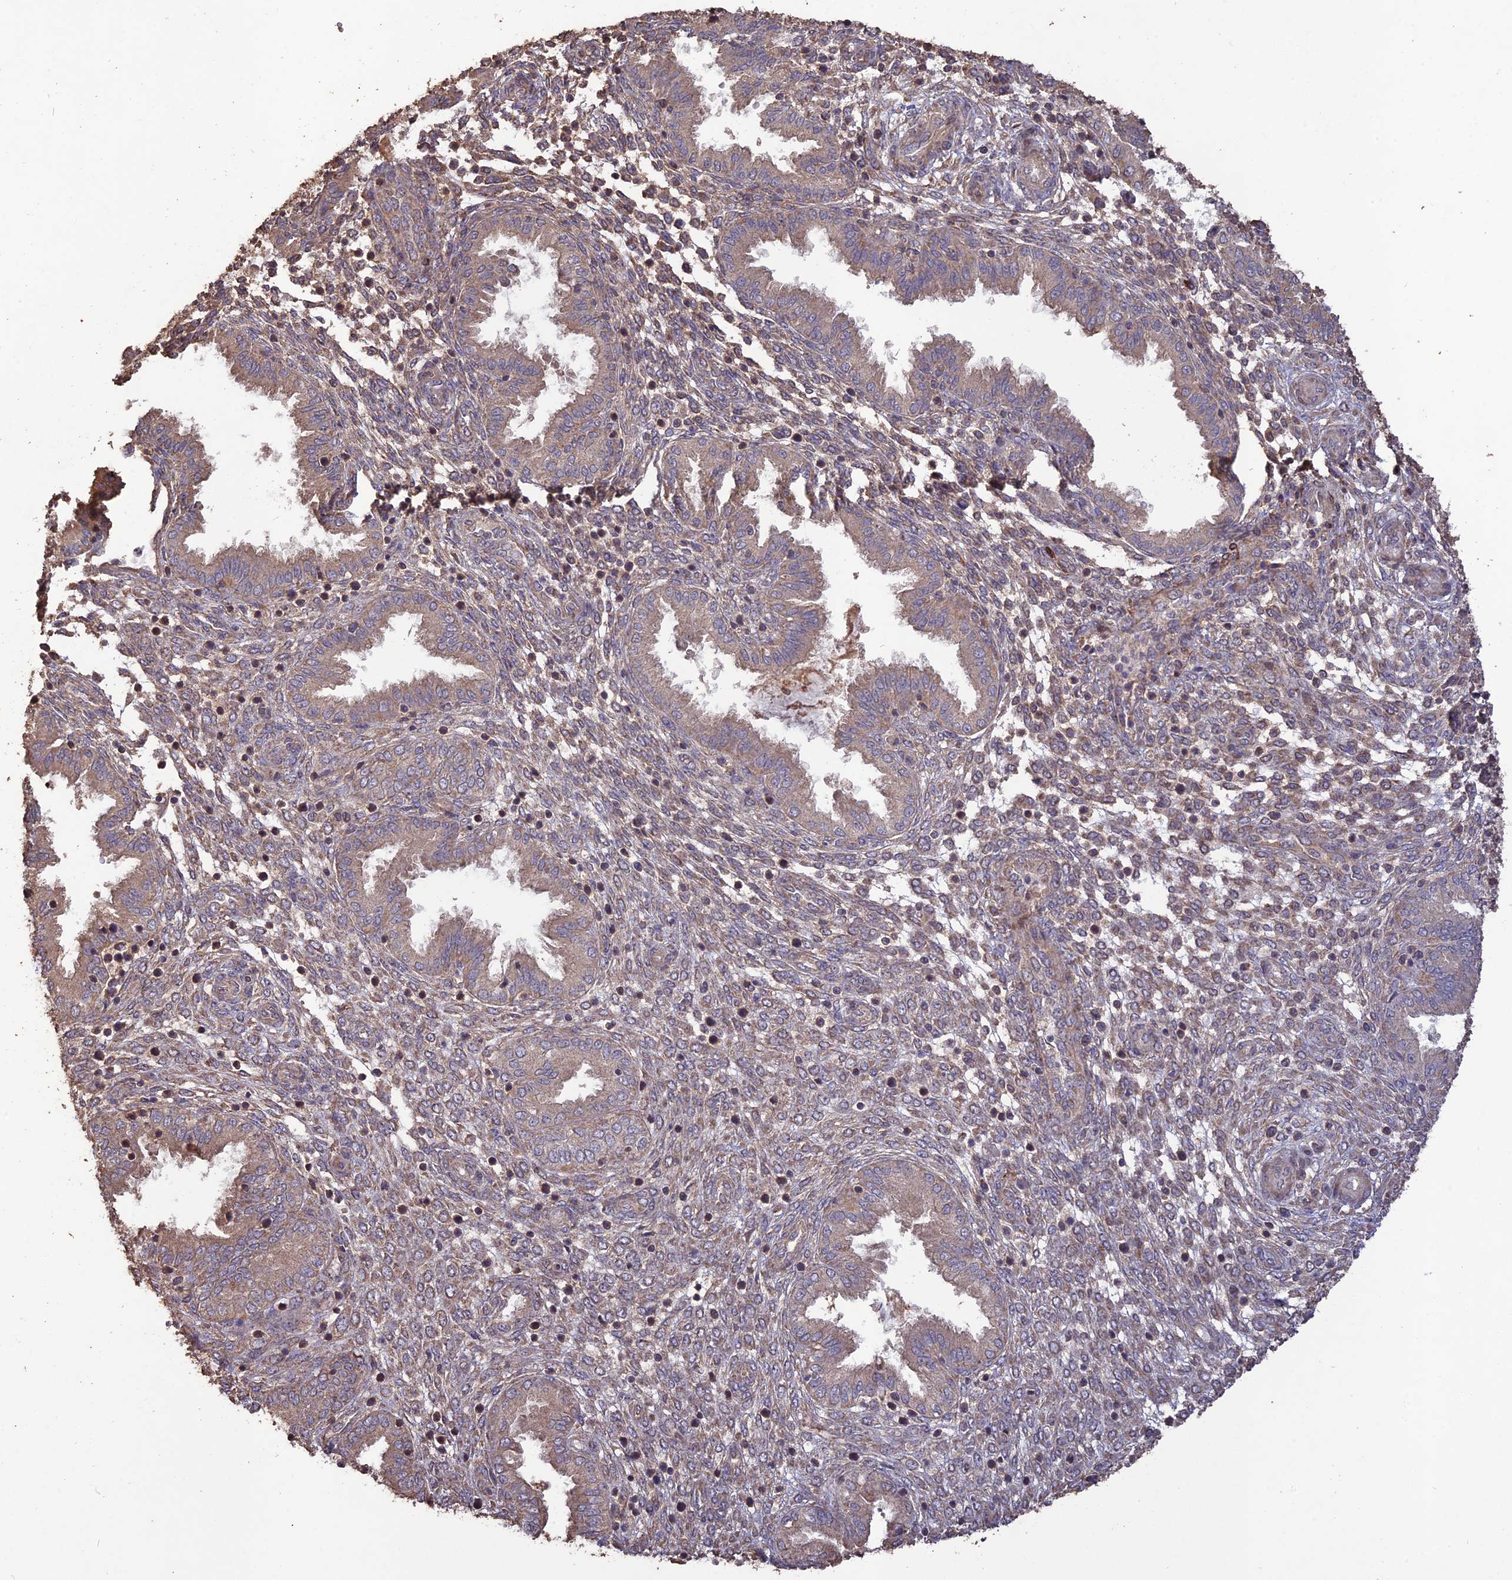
{"staining": {"intensity": "moderate", "quantity": "25%-75%", "location": "cytoplasmic/membranous"}, "tissue": "endometrium", "cell_type": "Cells in endometrial stroma", "image_type": "normal", "snomed": [{"axis": "morphology", "description": "Normal tissue, NOS"}, {"axis": "topography", "description": "Endometrium"}], "caption": "Immunohistochemistry (IHC) of benign human endometrium displays medium levels of moderate cytoplasmic/membranous staining in about 25%-75% of cells in endometrial stroma.", "gene": "LAYN", "patient": {"sex": "female", "age": 33}}